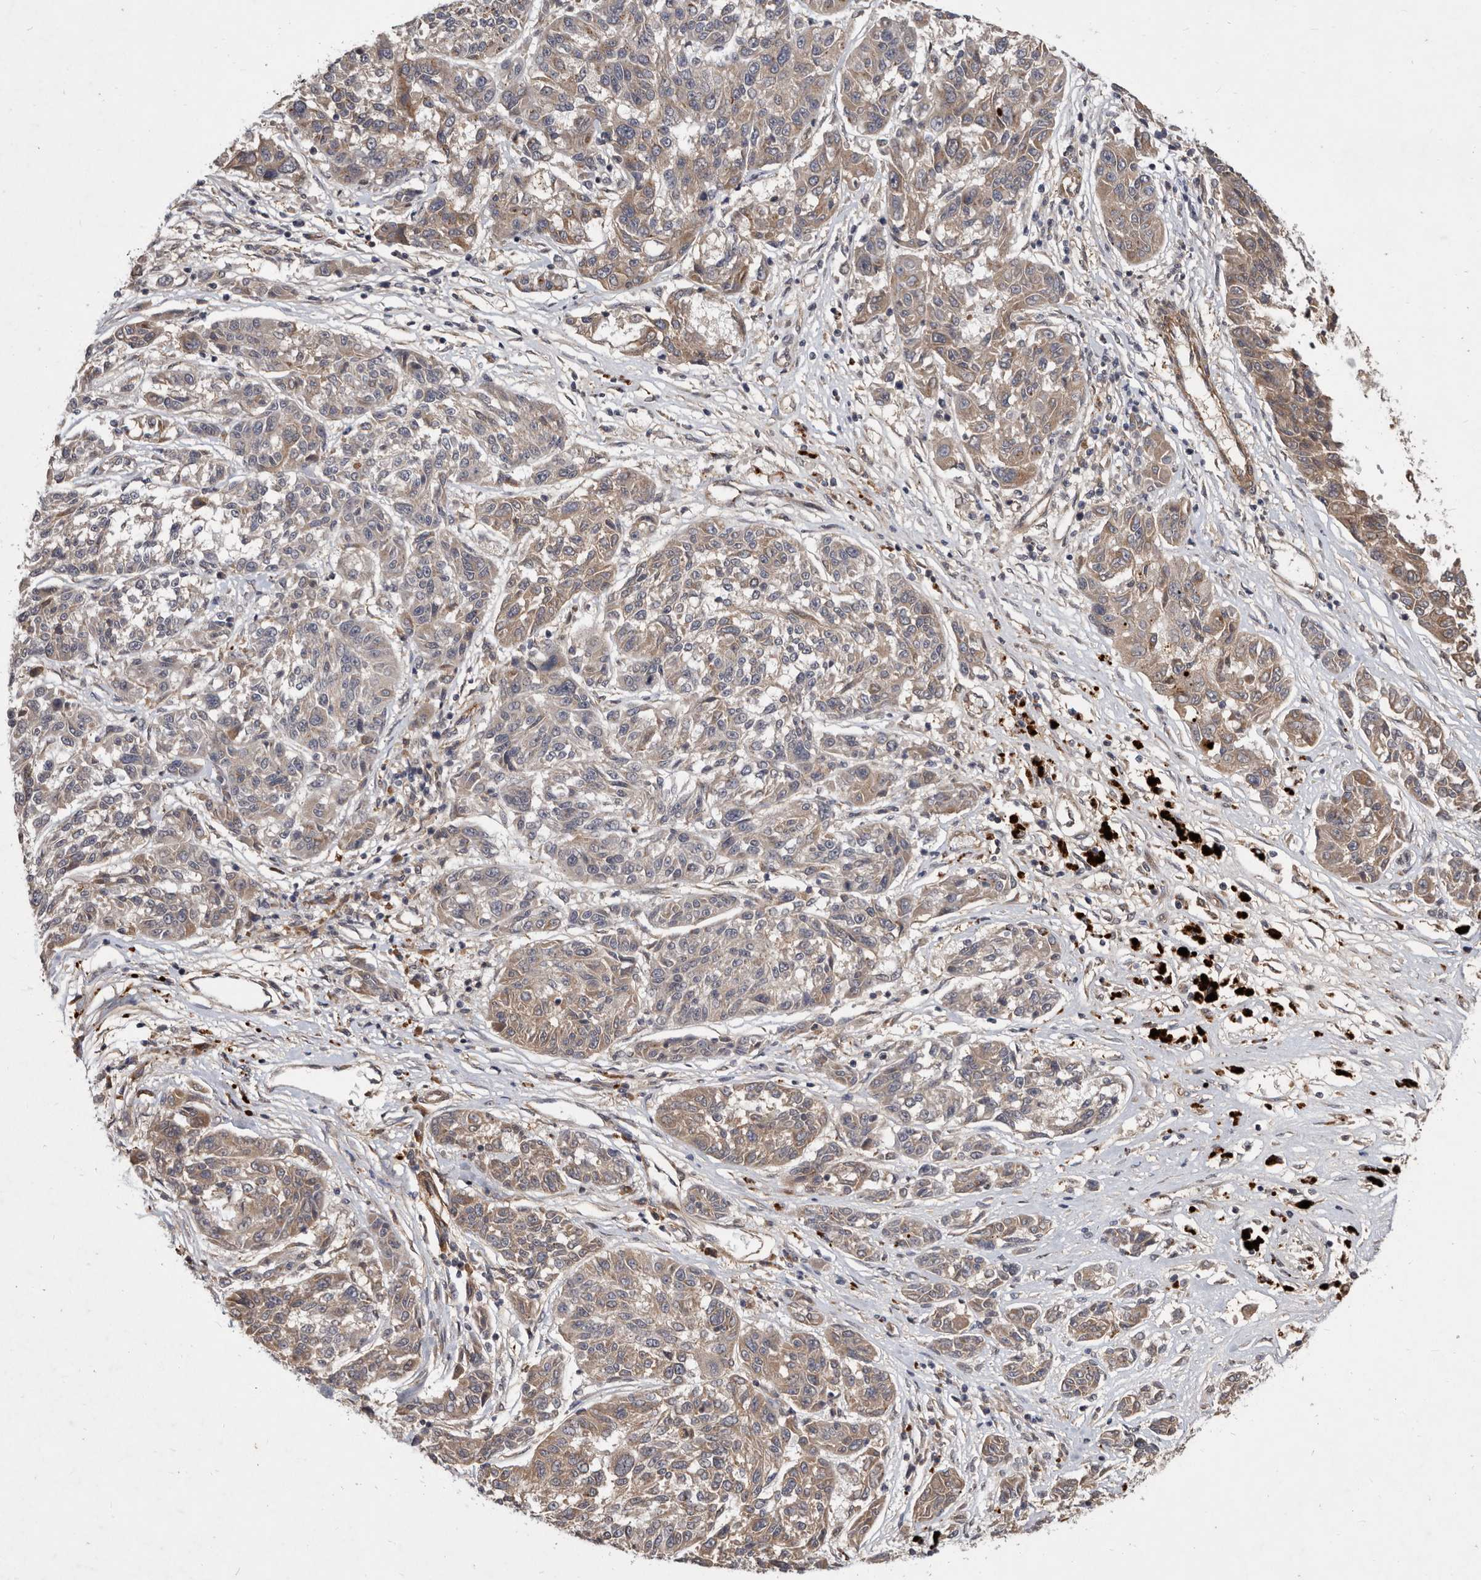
{"staining": {"intensity": "weak", "quantity": ">75%", "location": "cytoplasmic/membranous"}, "tissue": "melanoma", "cell_type": "Tumor cells", "image_type": "cancer", "snomed": [{"axis": "morphology", "description": "Malignant melanoma, NOS"}, {"axis": "topography", "description": "Skin"}], "caption": "Melanoma stained with immunohistochemistry (IHC) shows weak cytoplasmic/membranous positivity in approximately >75% of tumor cells. (DAB (3,3'-diaminobenzidine) = brown stain, brightfield microscopy at high magnification).", "gene": "DNAJC28", "patient": {"sex": "male", "age": 53}}